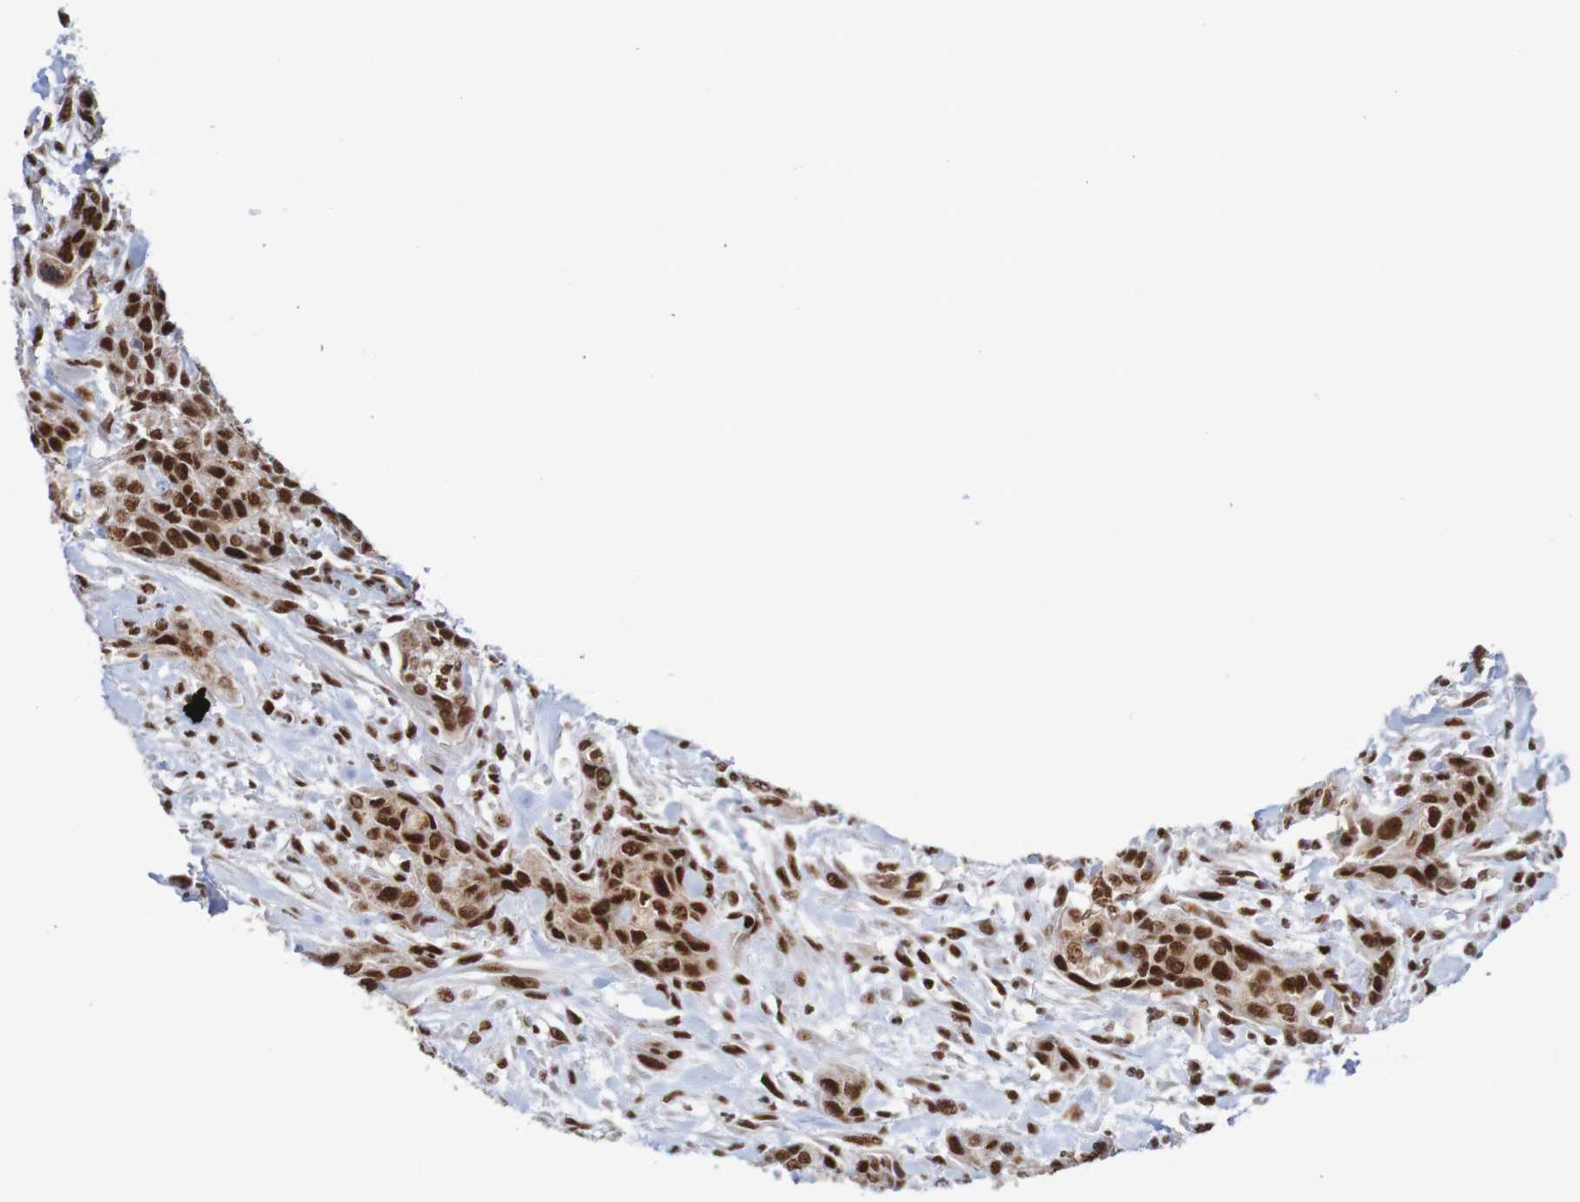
{"staining": {"intensity": "strong", "quantity": ">75%", "location": "nuclear"}, "tissue": "urothelial cancer", "cell_type": "Tumor cells", "image_type": "cancer", "snomed": [{"axis": "morphology", "description": "Urothelial carcinoma, High grade"}, {"axis": "topography", "description": "Urinary bladder"}], "caption": "Strong nuclear positivity for a protein is identified in about >75% of tumor cells of urothelial carcinoma (high-grade) using immunohistochemistry.", "gene": "THRAP3", "patient": {"sex": "male", "age": 35}}